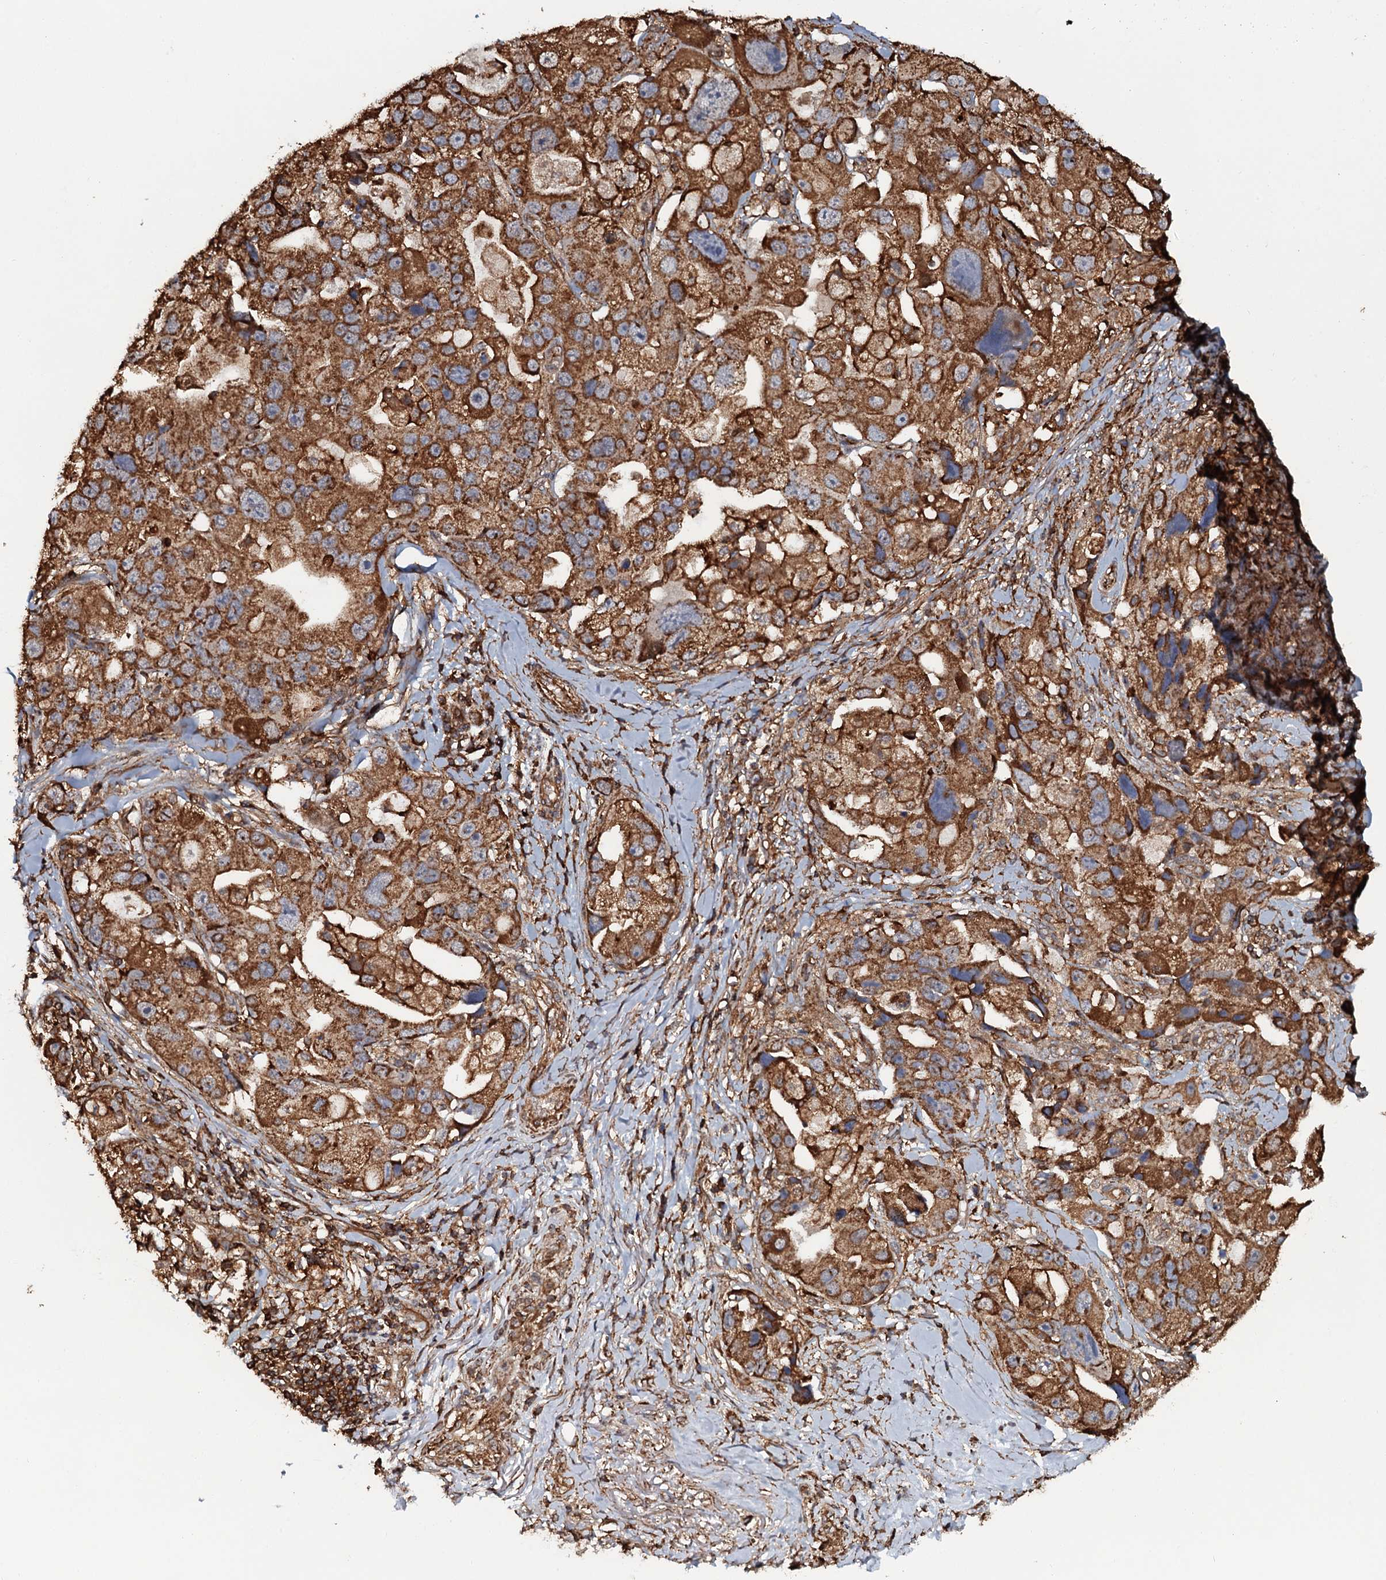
{"staining": {"intensity": "strong", "quantity": ">75%", "location": "cytoplasmic/membranous"}, "tissue": "lung cancer", "cell_type": "Tumor cells", "image_type": "cancer", "snomed": [{"axis": "morphology", "description": "Adenocarcinoma, NOS"}, {"axis": "topography", "description": "Lung"}], "caption": "Immunohistochemical staining of human lung adenocarcinoma exhibits high levels of strong cytoplasmic/membranous staining in approximately >75% of tumor cells.", "gene": "VWA8", "patient": {"sex": "female", "age": 54}}